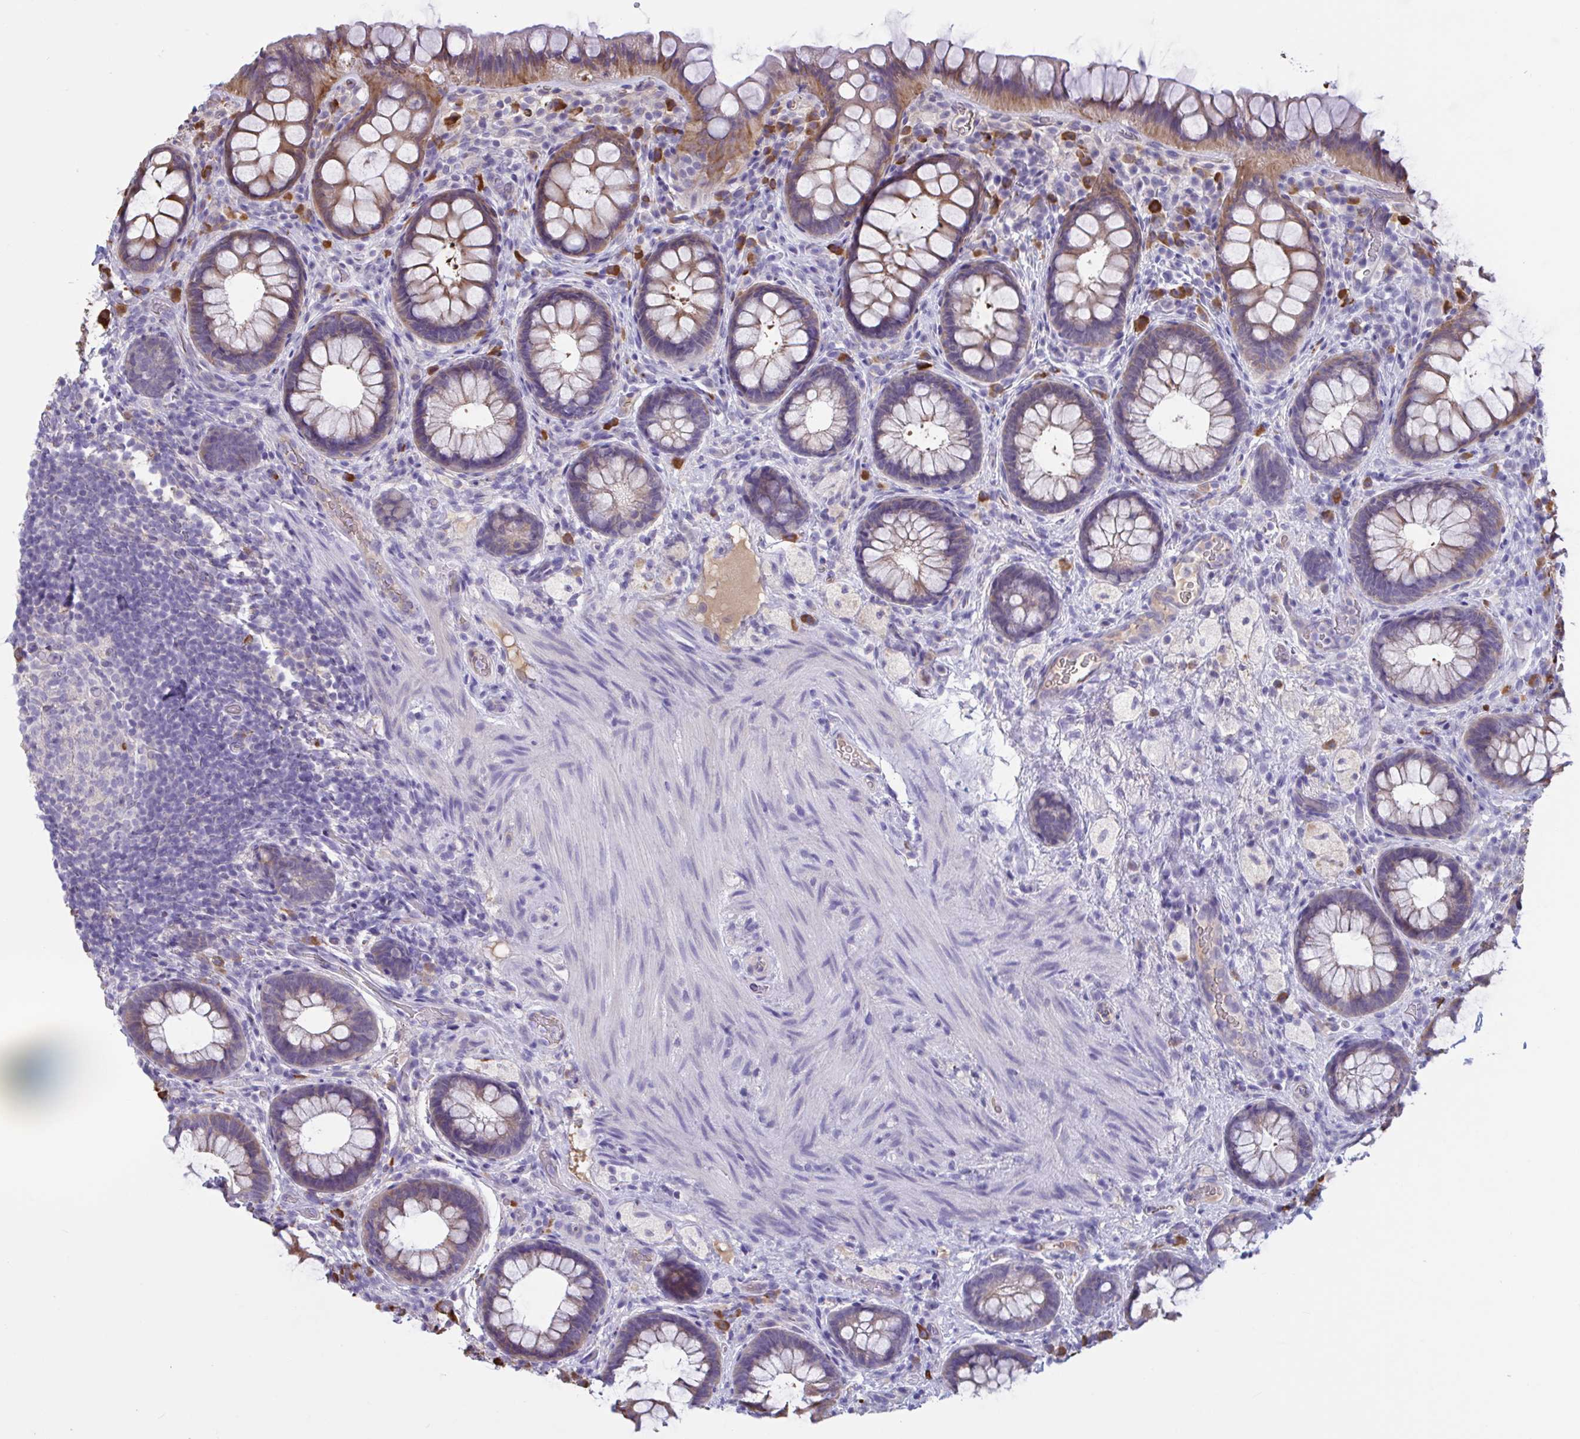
{"staining": {"intensity": "moderate", "quantity": "25%-75%", "location": "cytoplasmic/membranous"}, "tissue": "rectum", "cell_type": "Glandular cells", "image_type": "normal", "snomed": [{"axis": "morphology", "description": "Normal tissue, NOS"}, {"axis": "topography", "description": "Rectum"}], "caption": "This micrograph exhibits immunohistochemistry staining of benign human rectum, with medium moderate cytoplasmic/membranous expression in about 25%-75% of glandular cells.", "gene": "MS4A14", "patient": {"sex": "female", "age": 69}}